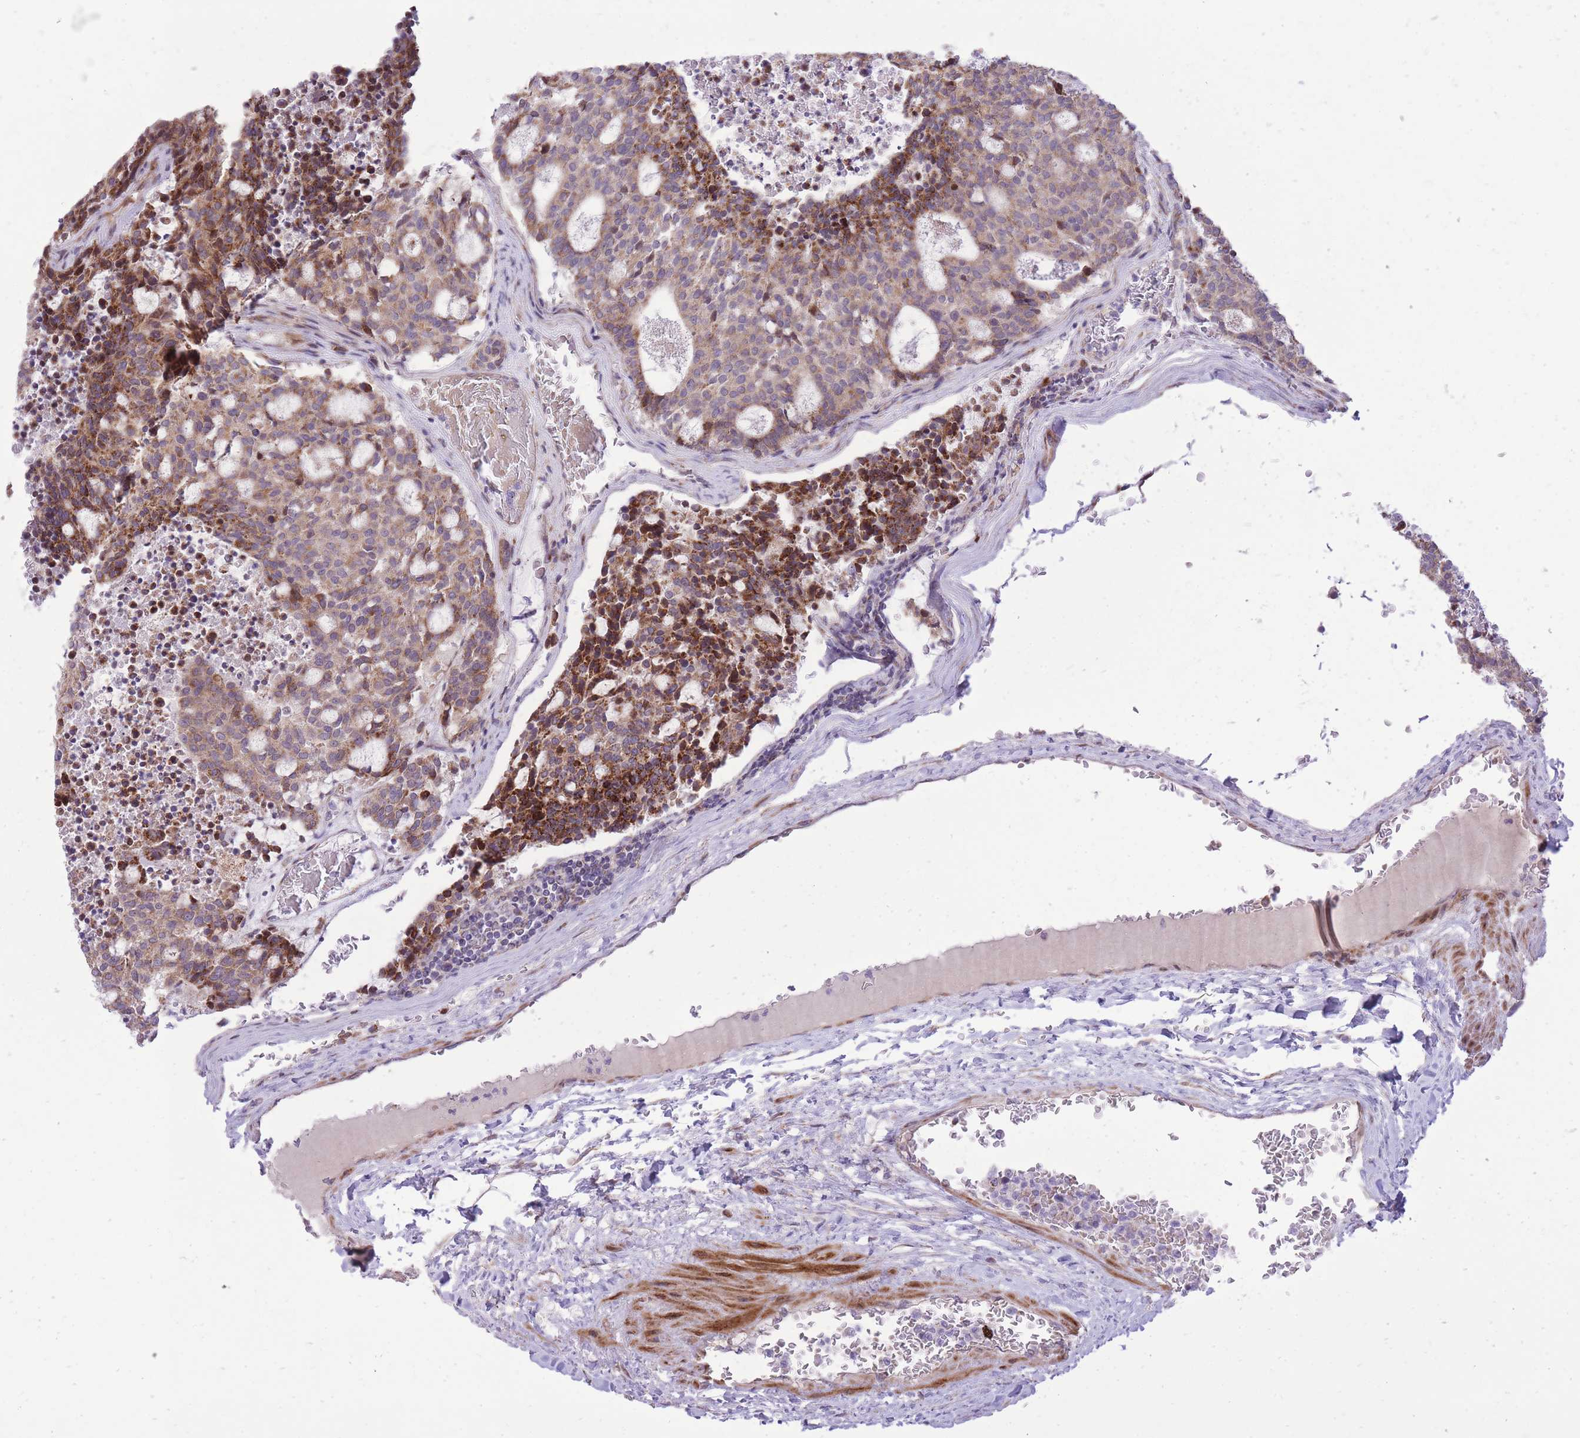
{"staining": {"intensity": "moderate", "quantity": ">75%", "location": "cytoplasmic/membranous"}, "tissue": "carcinoid", "cell_type": "Tumor cells", "image_type": "cancer", "snomed": [{"axis": "morphology", "description": "Carcinoid, malignant, NOS"}, {"axis": "topography", "description": "Pancreas"}], "caption": "IHC of carcinoid exhibits medium levels of moderate cytoplasmic/membranous positivity in about >75% of tumor cells.", "gene": "SLC4A4", "patient": {"sex": "female", "age": 54}}